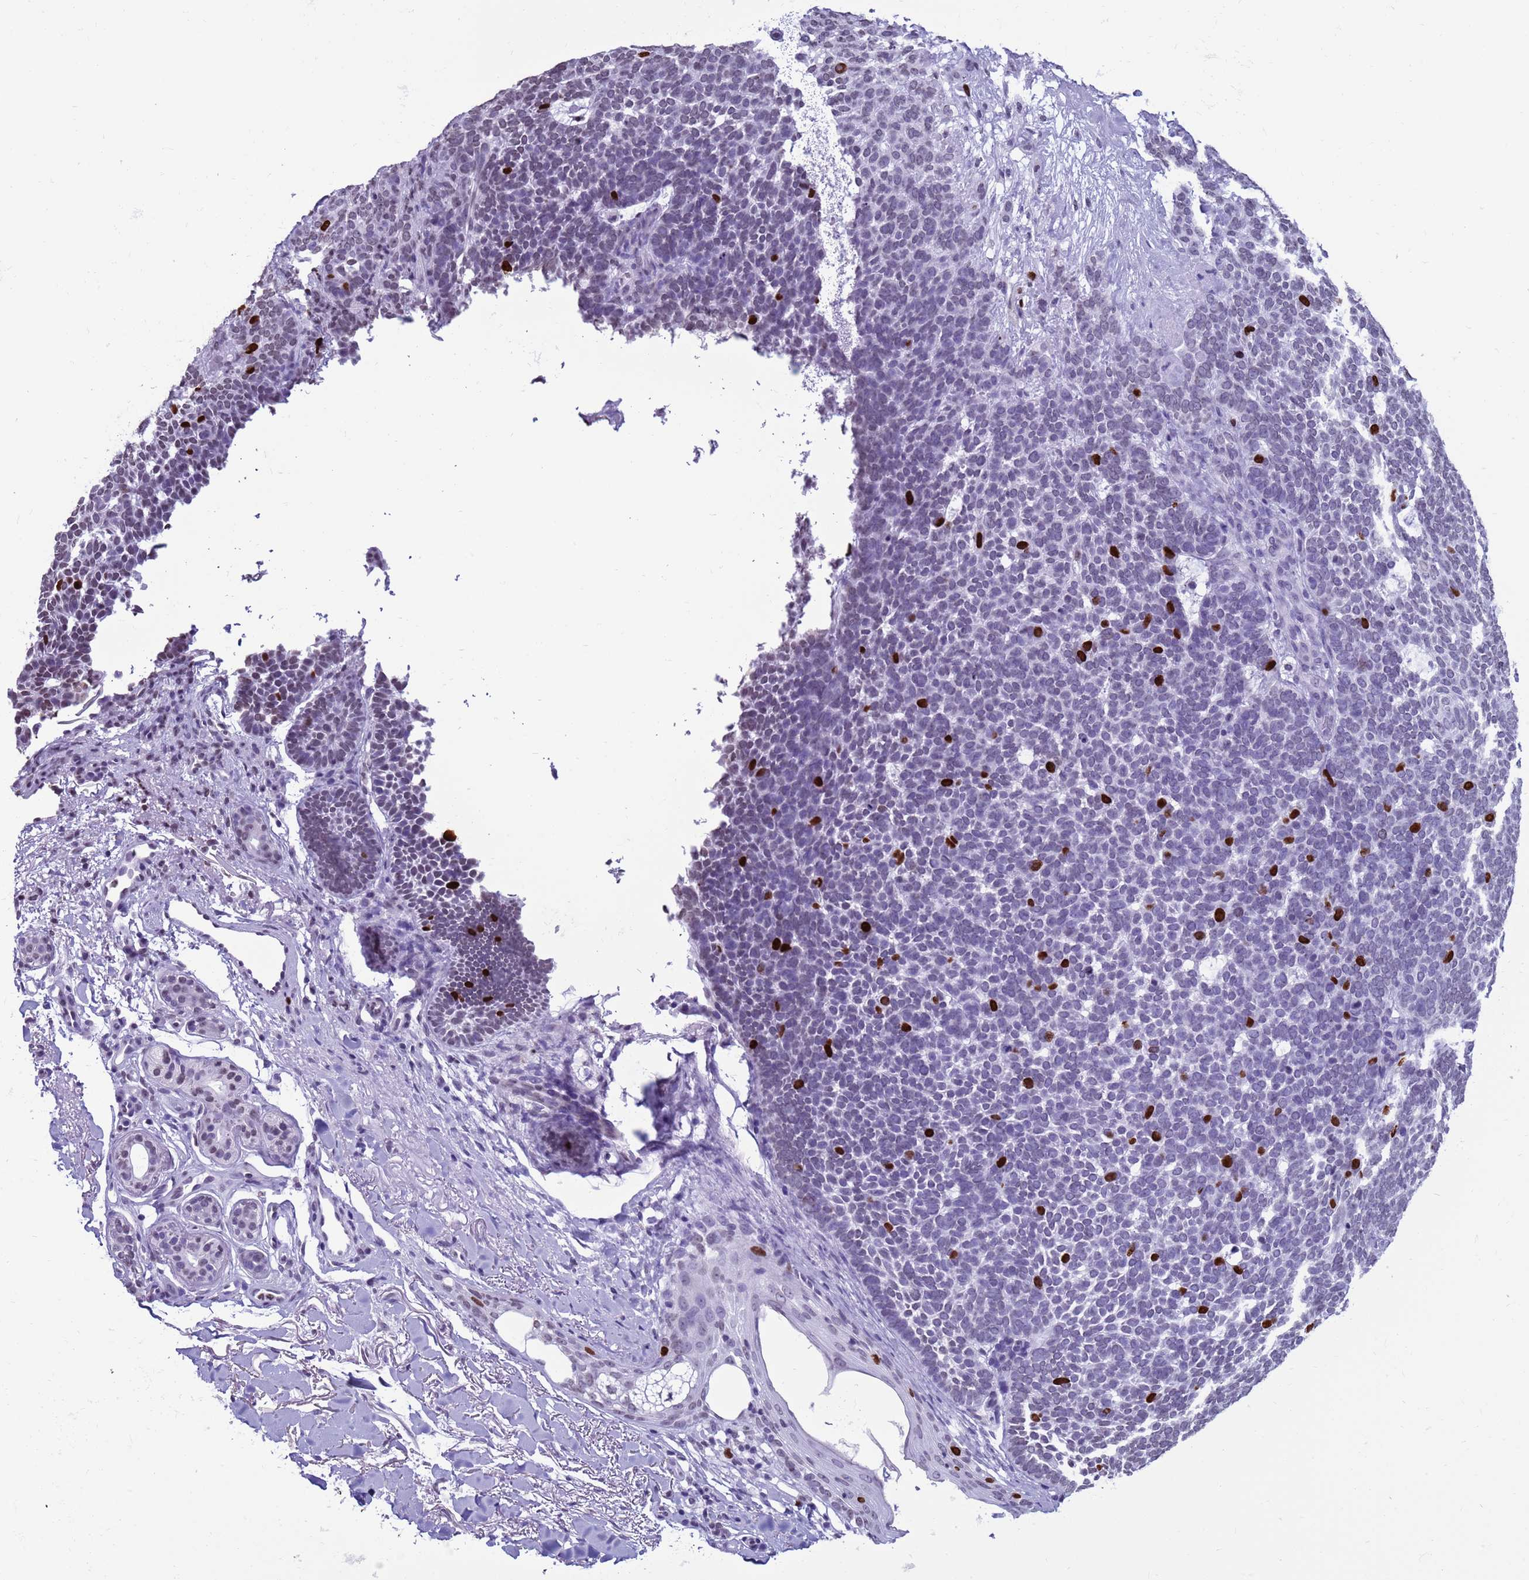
{"staining": {"intensity": "strong", "quantity": "<25%", "location": "nuclear"}, "tissue": "skin cancer", "cell_type": "Tumor cells", "image_type": "cancer", "snomed": [{"axis": "morphology", "description": "Basal cell carcinoma"}, {"axis": "topography", "description": "Skin"}], "caption": "A brown stain shows strong nuclear expression of a protein in human skin cancer tumor cells.", "gene": "H4C8", "patient": {"sex": "female", "age": 77}}